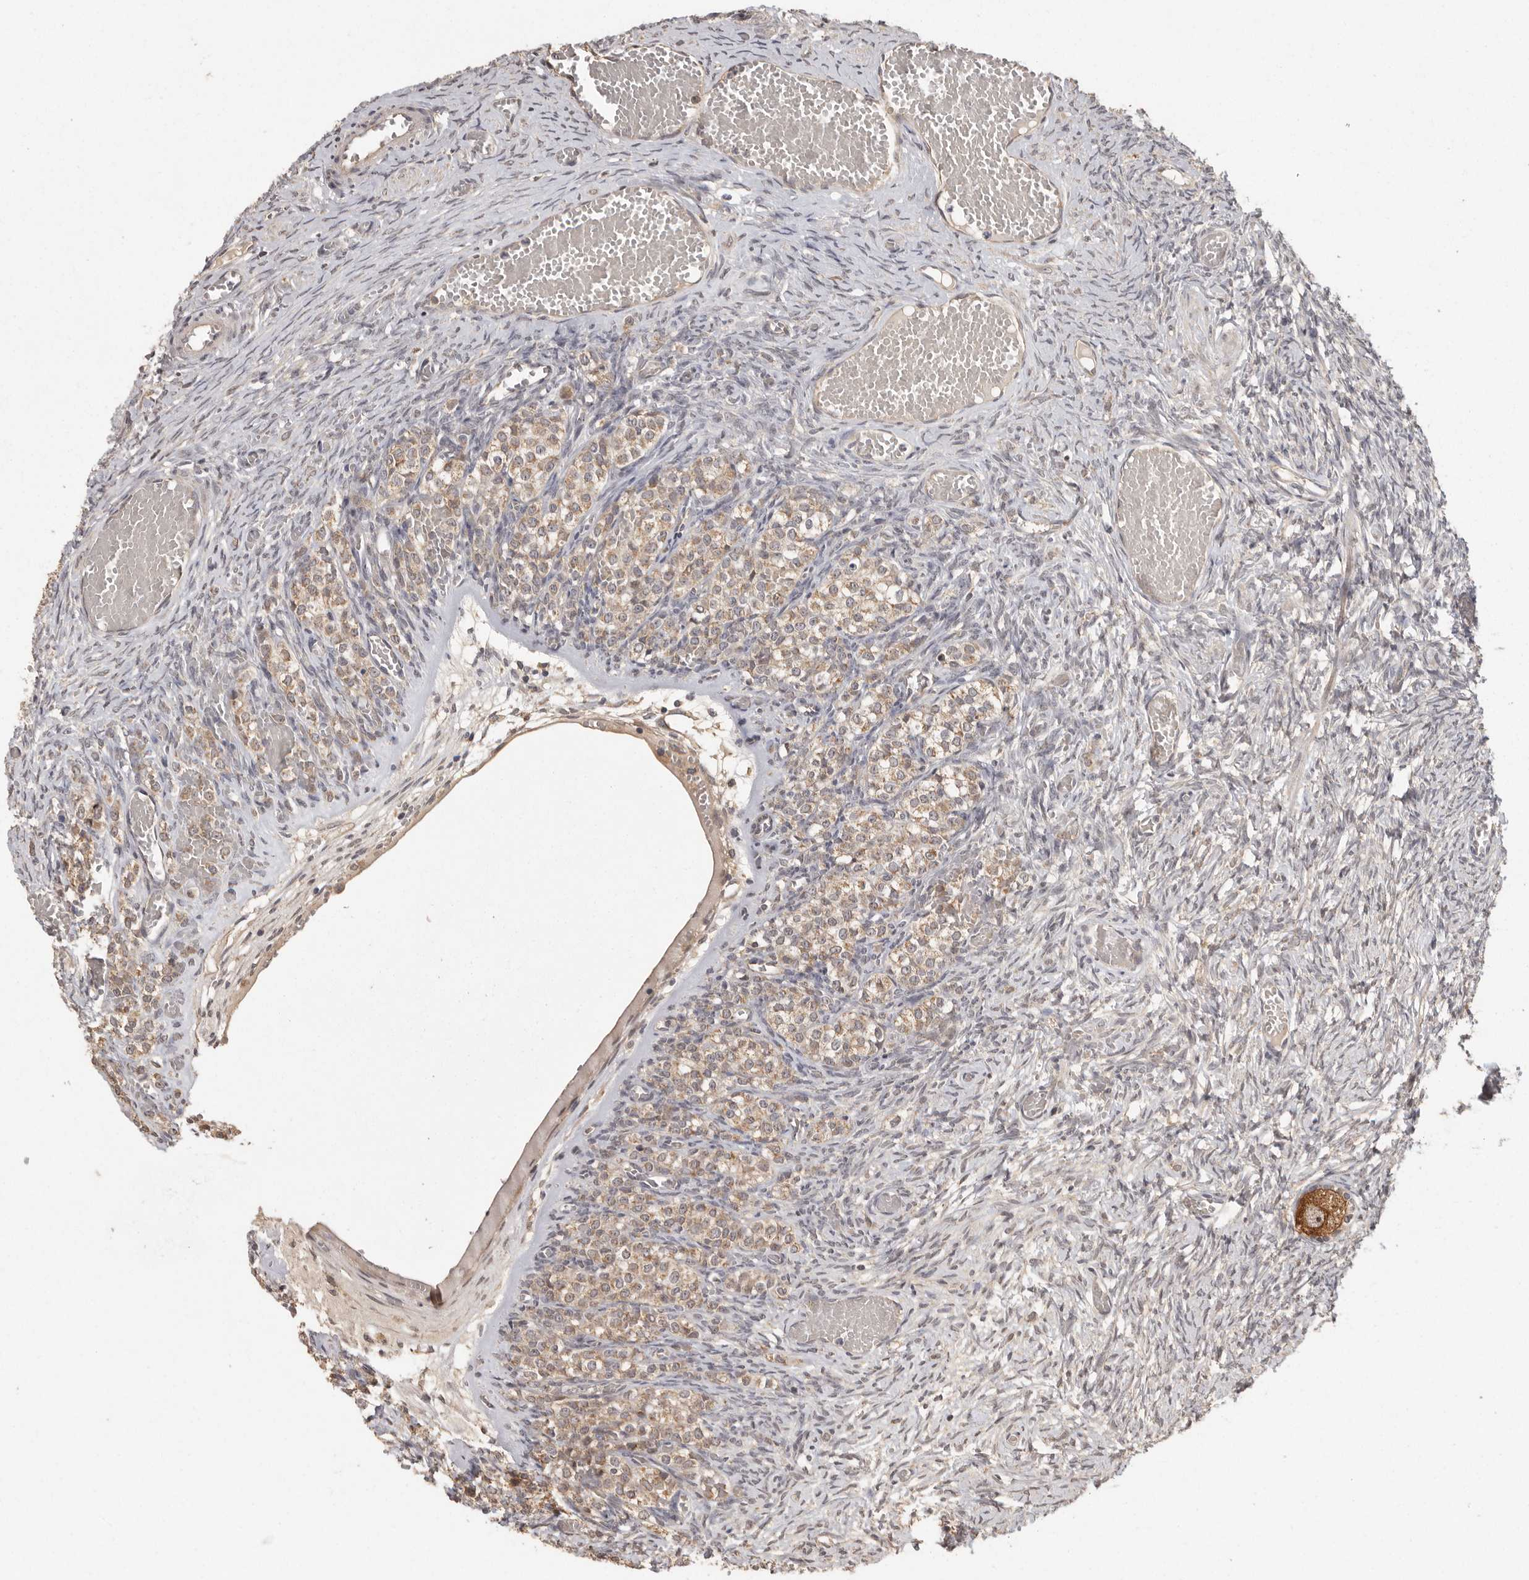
{"staining": {"intensity": "moderate", "quantity": ">75%", "location": "cytoplasmic/membranous"}, "tissue": "ovary", "cell_type": "Follicle cells", "image_type": "normal", "snomed": [{"axis": "morphology", "description": "Adenocarcinoma, NOS"}, {"axis": "topography", "description": "Endometrium"}], "caption": "DAB (3,3'-diaminobenzidine) immunohistochemical staining of benign human ovary shows moderate cytoplasmic/membranous protein staining in about >75% of follicle cells.", "gene": "BAIAP2", "patient": {"sex": "female", "age": 32}}